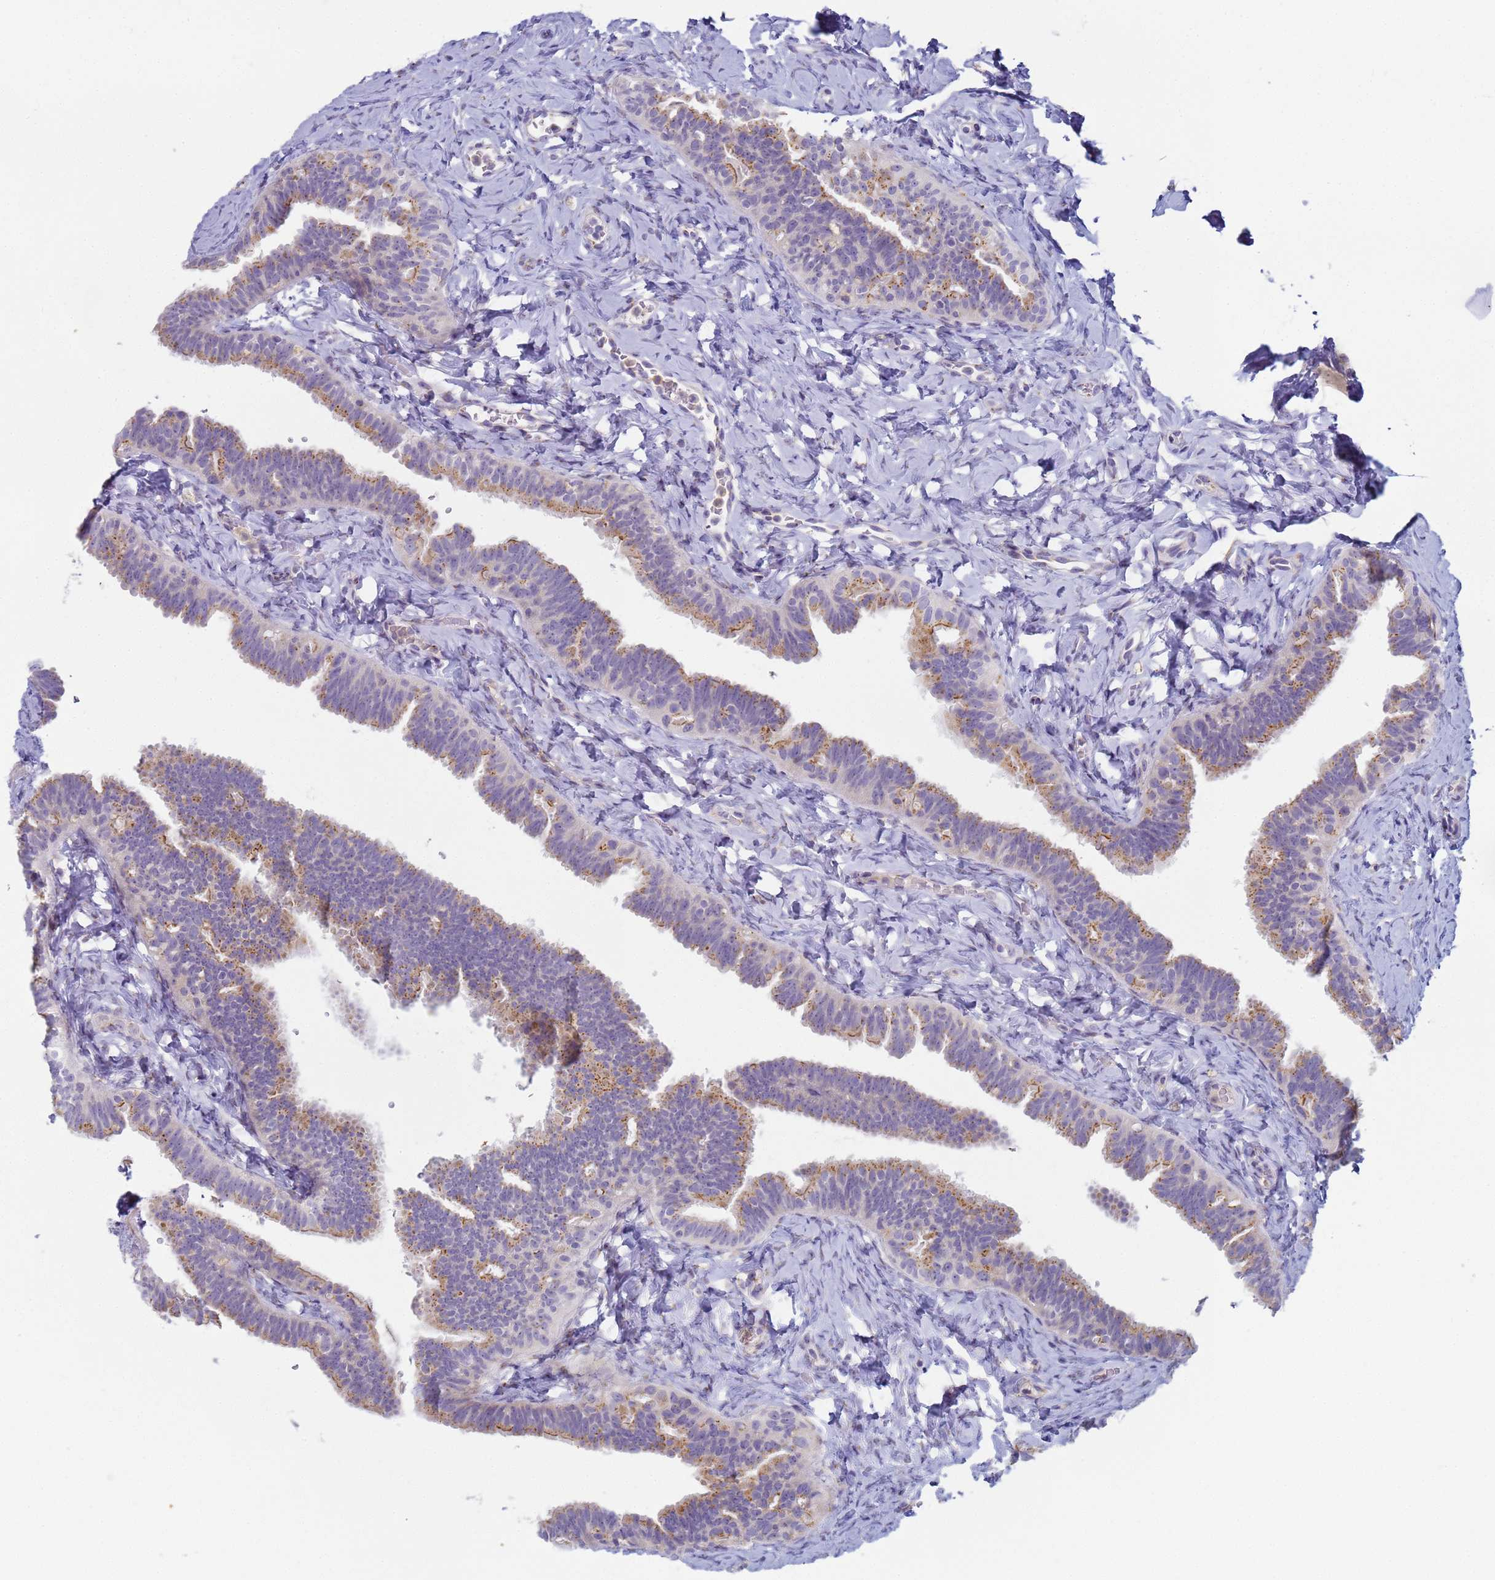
{"staining": {"intensity": "moderate", "quantity": "25%-75%", "location": "cytoplasmic/membranous"}, "tissue": "fallopian tube", "cell_type": "Glandular cells", "image_type": "normal", "snomed": [{"axis": "morphology", "description": "Normal tissue, NOS"}, {"axis": "topography", "description": "Fallopian tube"}], "caption": "A photomicrograph showing moderate cytoplasmic/membranous expression in approximately 25%-75% of glandular cells in unremarkable fallopian tube, as visualized by brown immunohistochemical staining.", "gene": "CR1", "patient": {"sex": "female", "age": 65}}